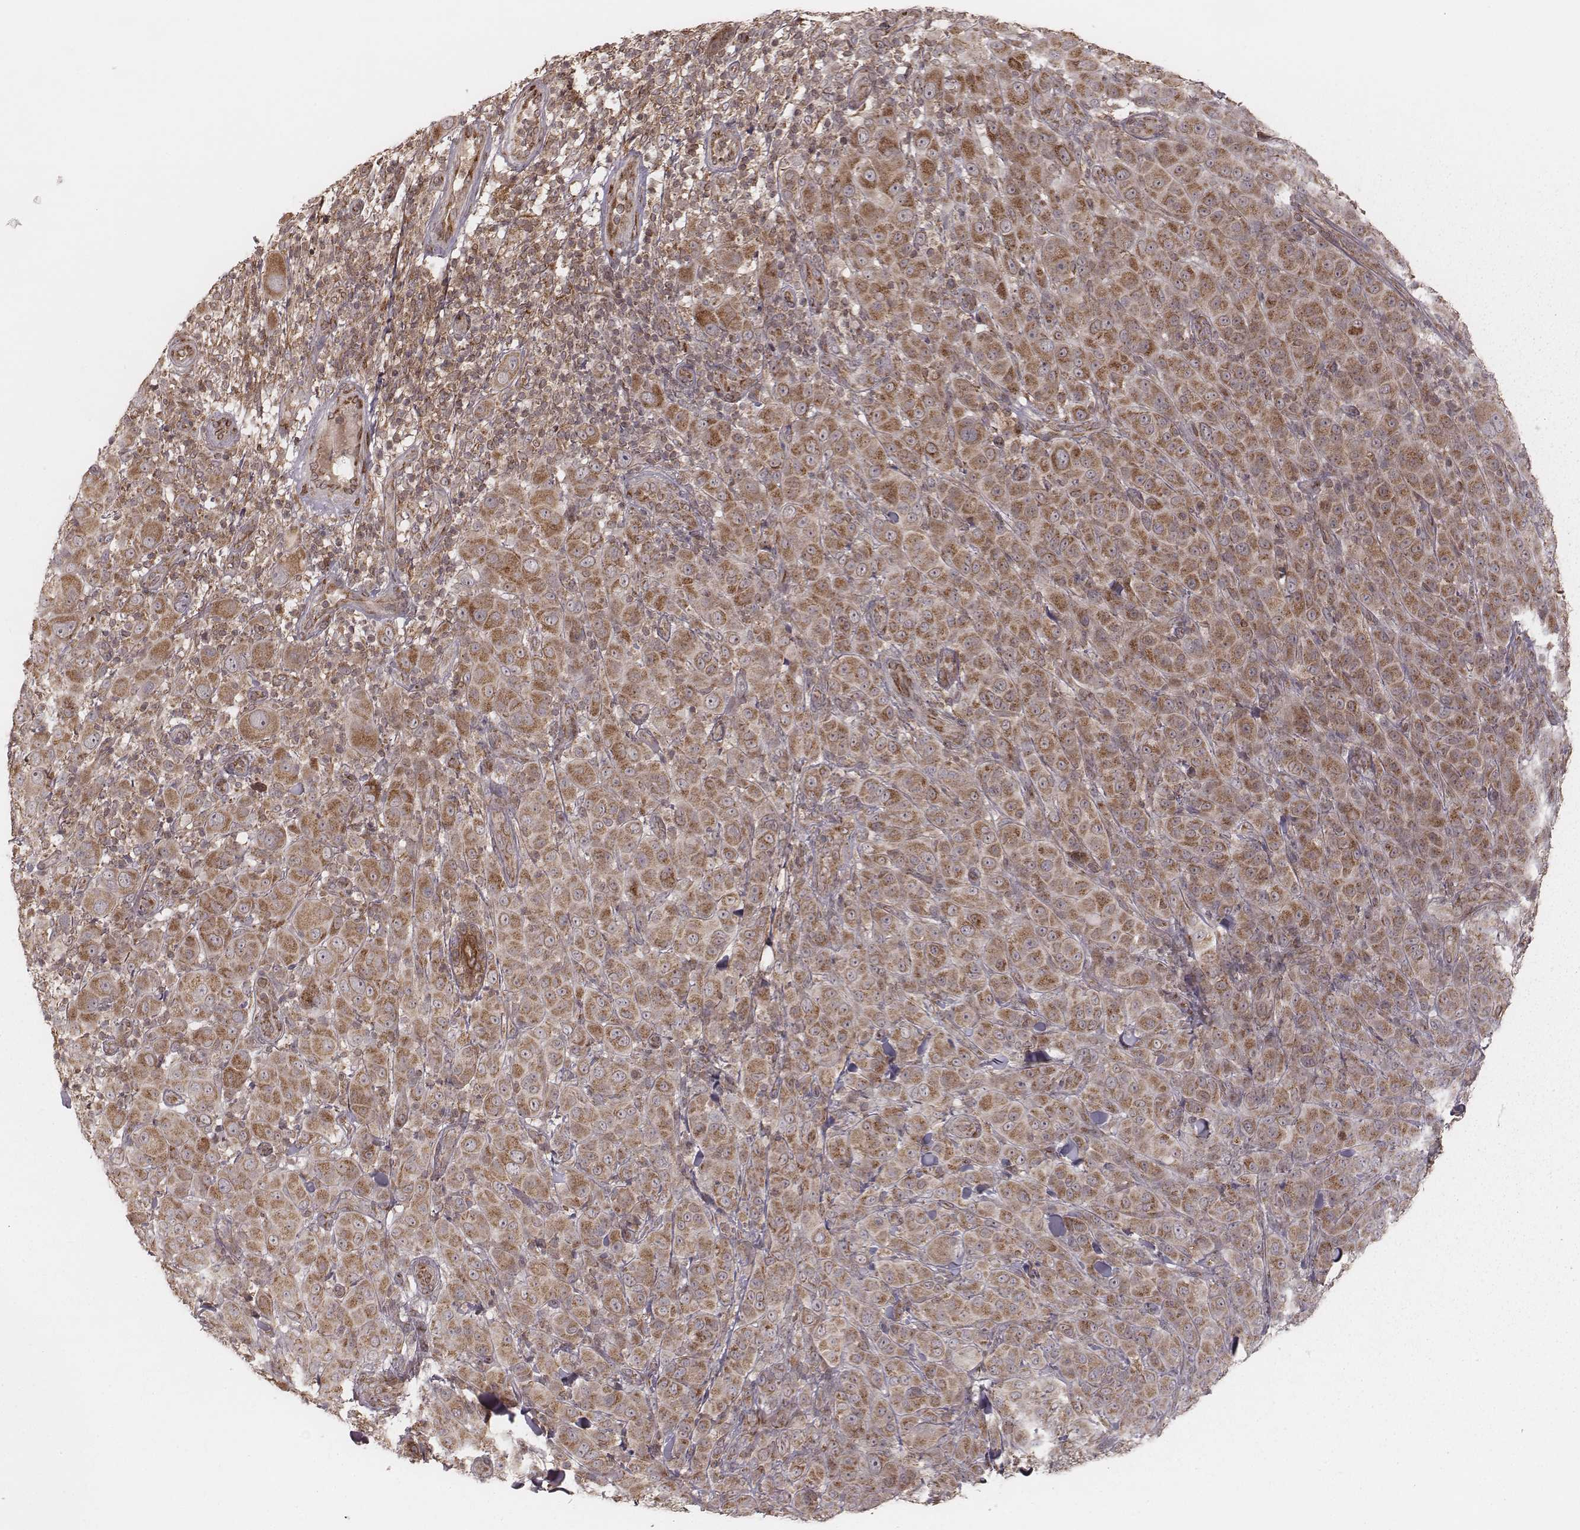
{"staining": {"intensity": "moderate", "quantity": ">75%", "location": "cytoplasmic/membranous"}, "tissue": "melanoma", "cell_type": "Tumor cells", "image_type": "cancer", "snomed": [{"axis": "morphology", "description": "Malignant melanoma, NOS"}, {"axis": "topography", "description": "Skin"}], "caption": "This is an image of IHC staining of melanoma, which shows moderate staining in the cytoplasmic/membranous of tumor cells.", "gene": "MYO19", "patient": {"sex": "female", "age": 87}}